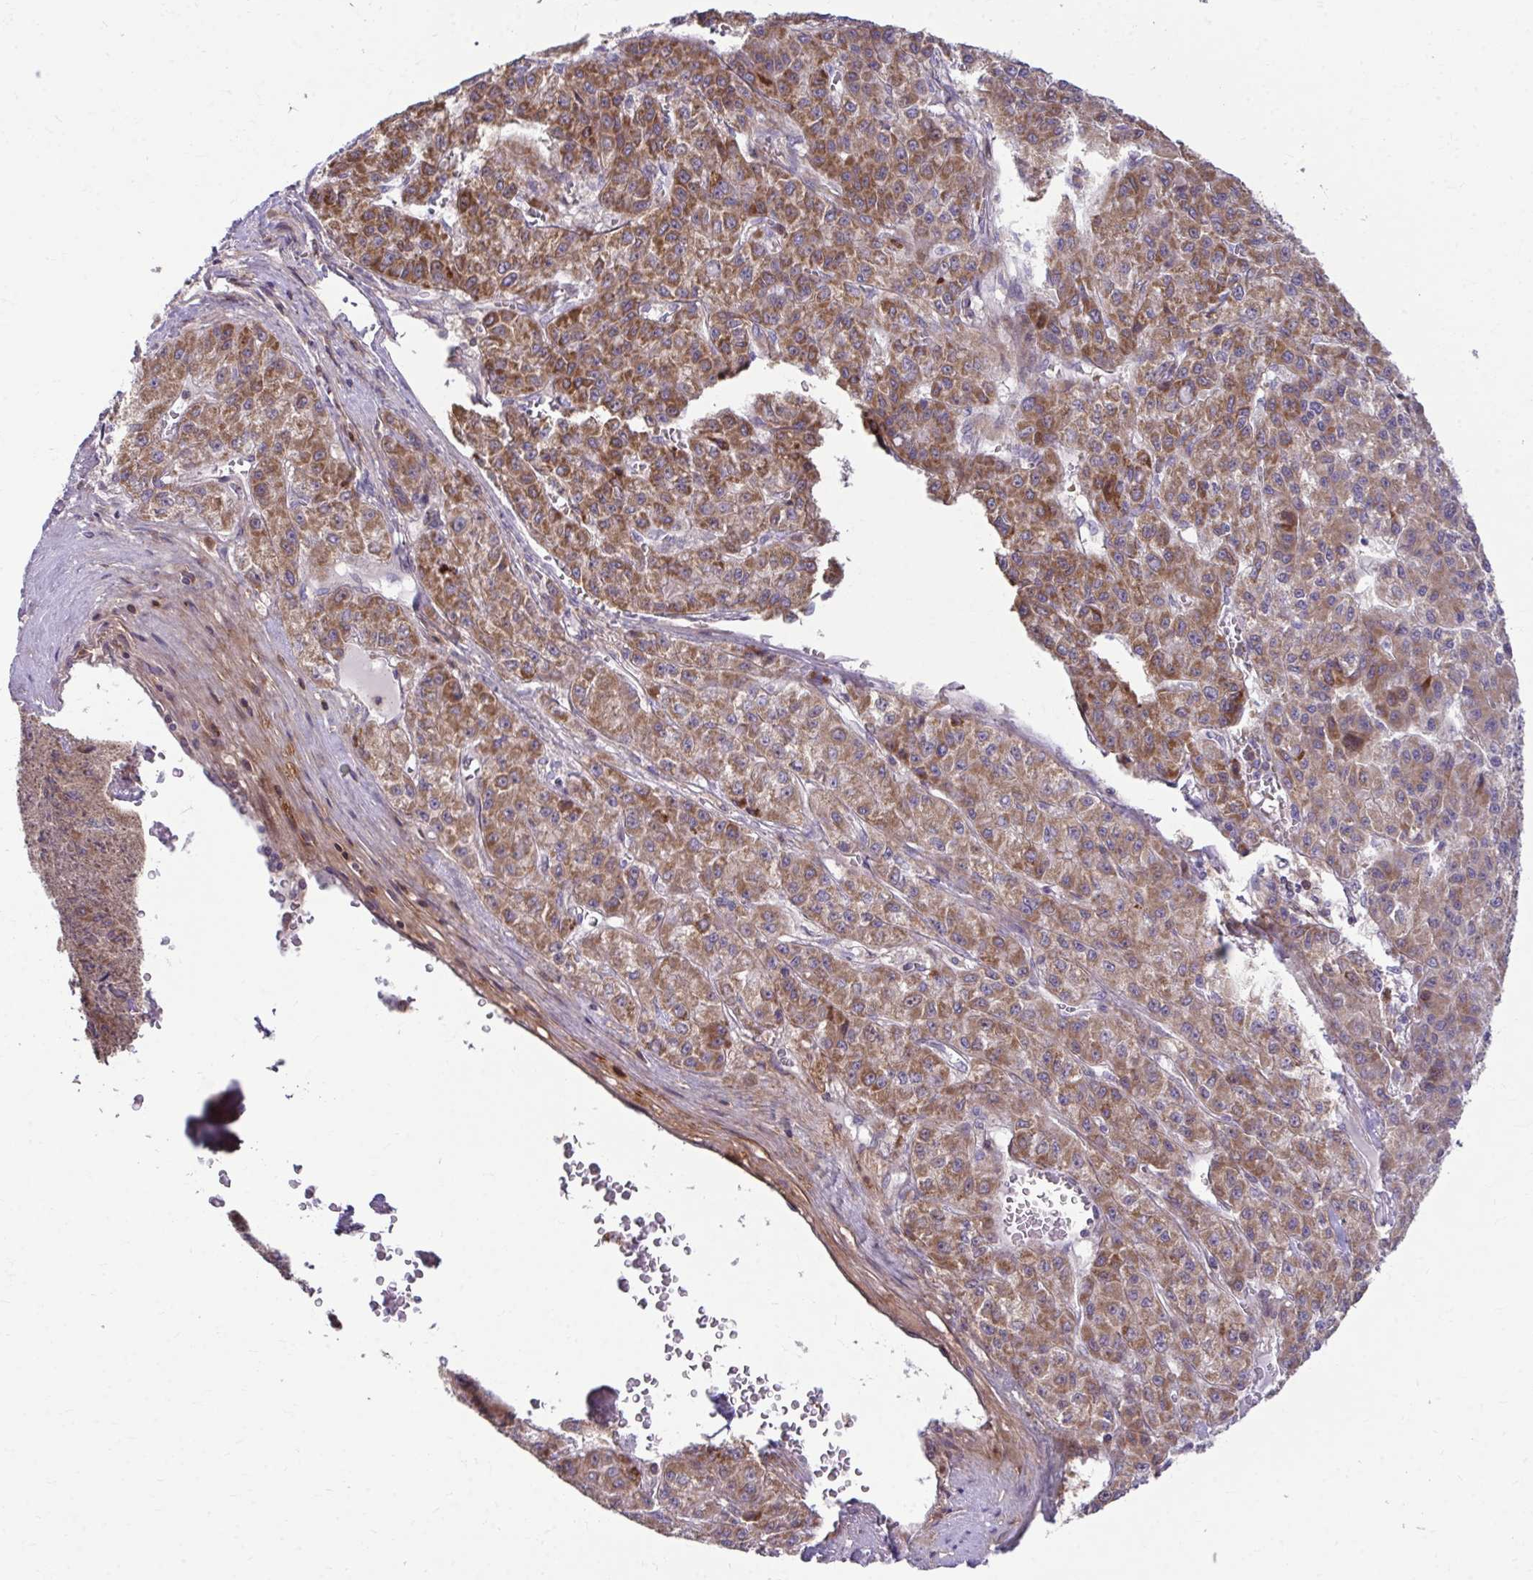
{"staining": {"intensity": "moderate", "quantity": ">75%", "location": "cytoplasmic/membranous"}, "tissue": "liver cancer", "cell_type": "Tumor cells", "image_type": "cancer", "snomed": [{"axis": "morphology", "description": "Carcinoma, Hepatocellular, NOS"}, {"axis": "topography", "description": "Liver"}], "caption": "Immunohistochemical staining of human hepatocellular carcinoma (liver) reveals medium levels of moderate cytoplasmic/membranous protein staining in about >75% of tumor cells.", "gene": "C16orf54", "patient": {"sex": "male", "age": 70}}